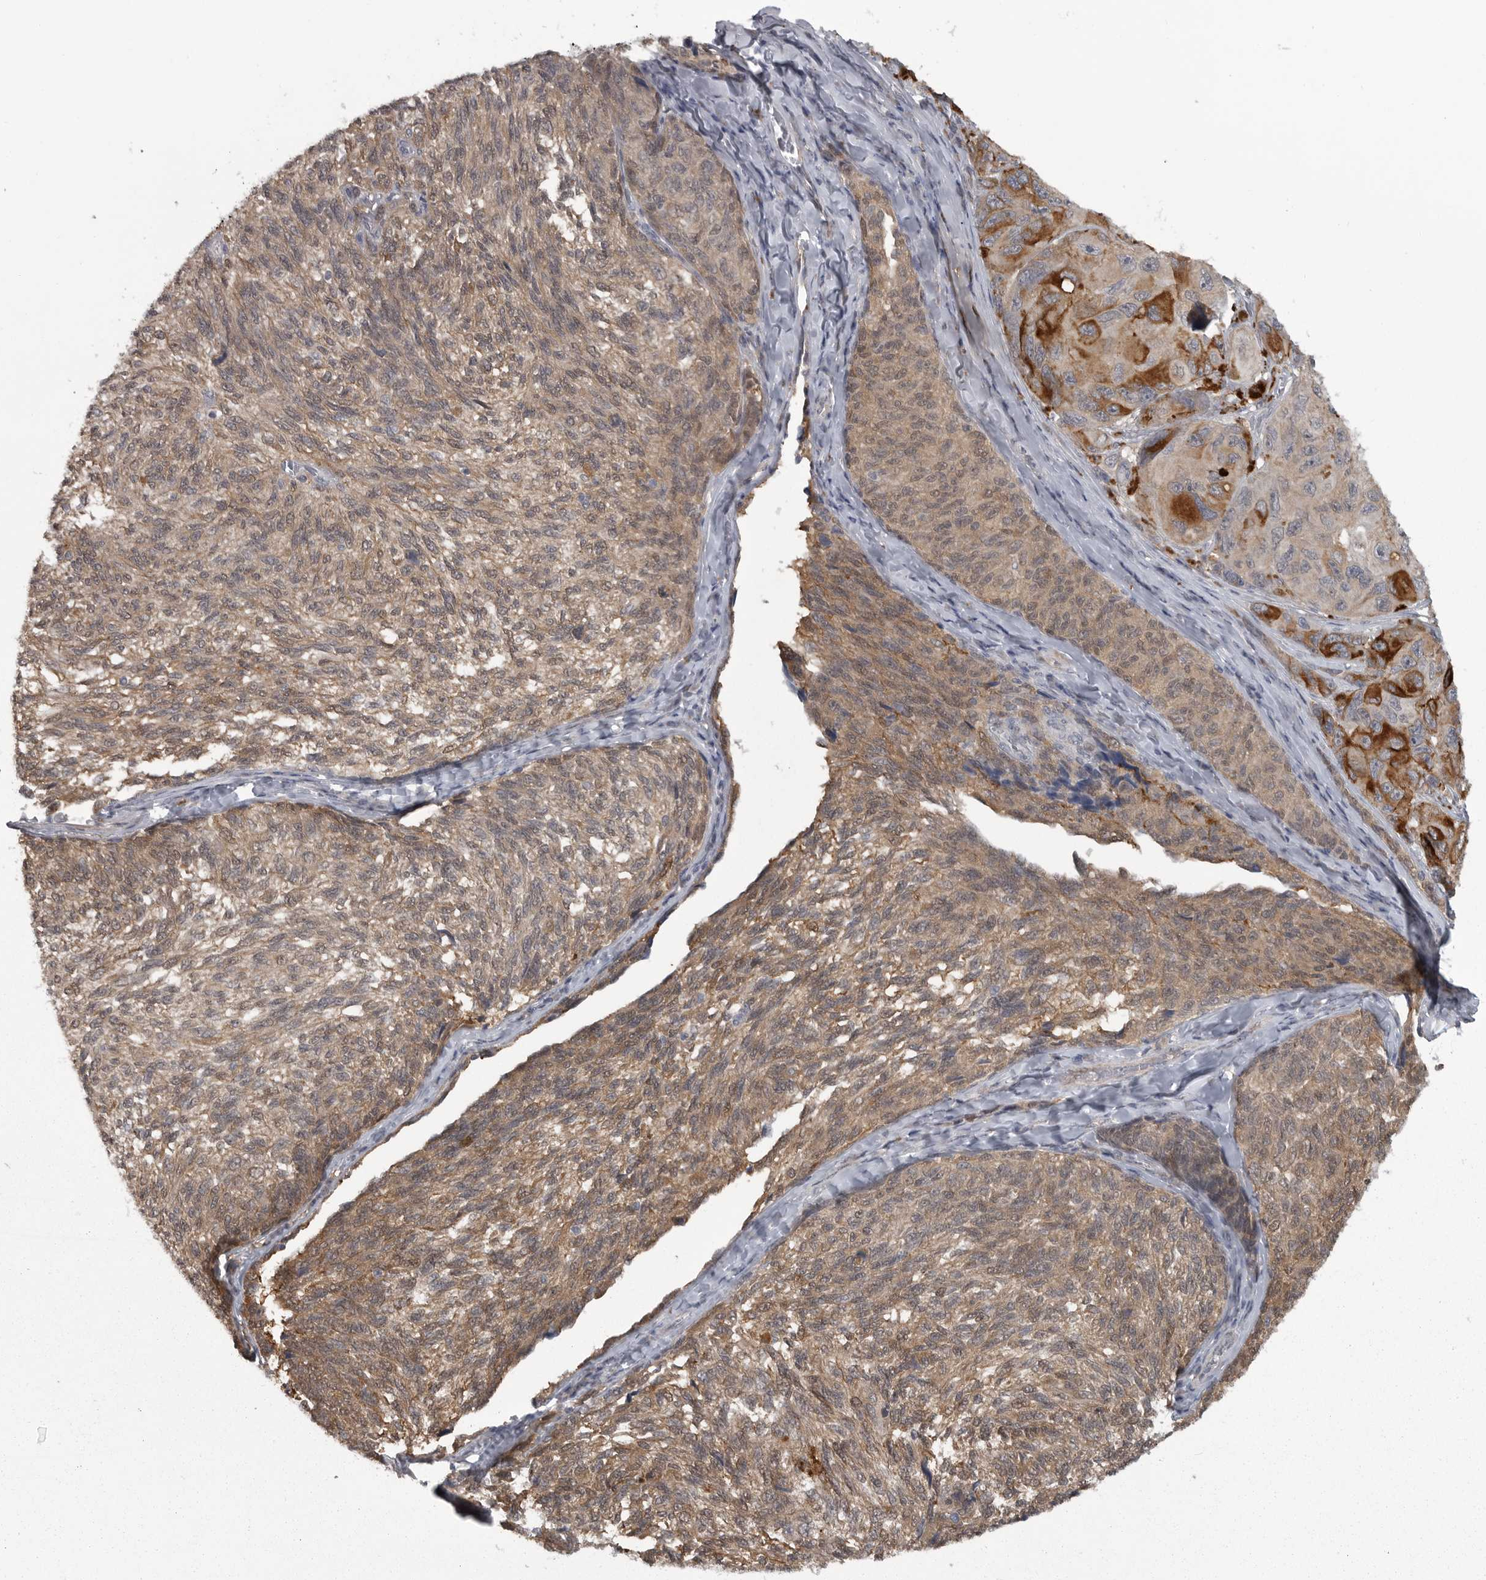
{"staining": {"intensity": "weak", "quantity": "25%-75%", "location": "cytoplasmic/membranous"}, "tissue": "melanoma", "cell_type": "Tumor cells", "image_type": "cancer", "snomed": [{"axis": "morphology", "description": "Malignant melanoma, NOS"}, {"axis": "topography", "description": "Skin"}], "caption": "An IHC histopathology image of tumor tissue is shown. Protein staining in brown shows weak cytoplasmic/membranous positivity in melanoma within tumor cells.", "gene": "PPP1R9A", "patient": {"sex": "female", "age": 73}}